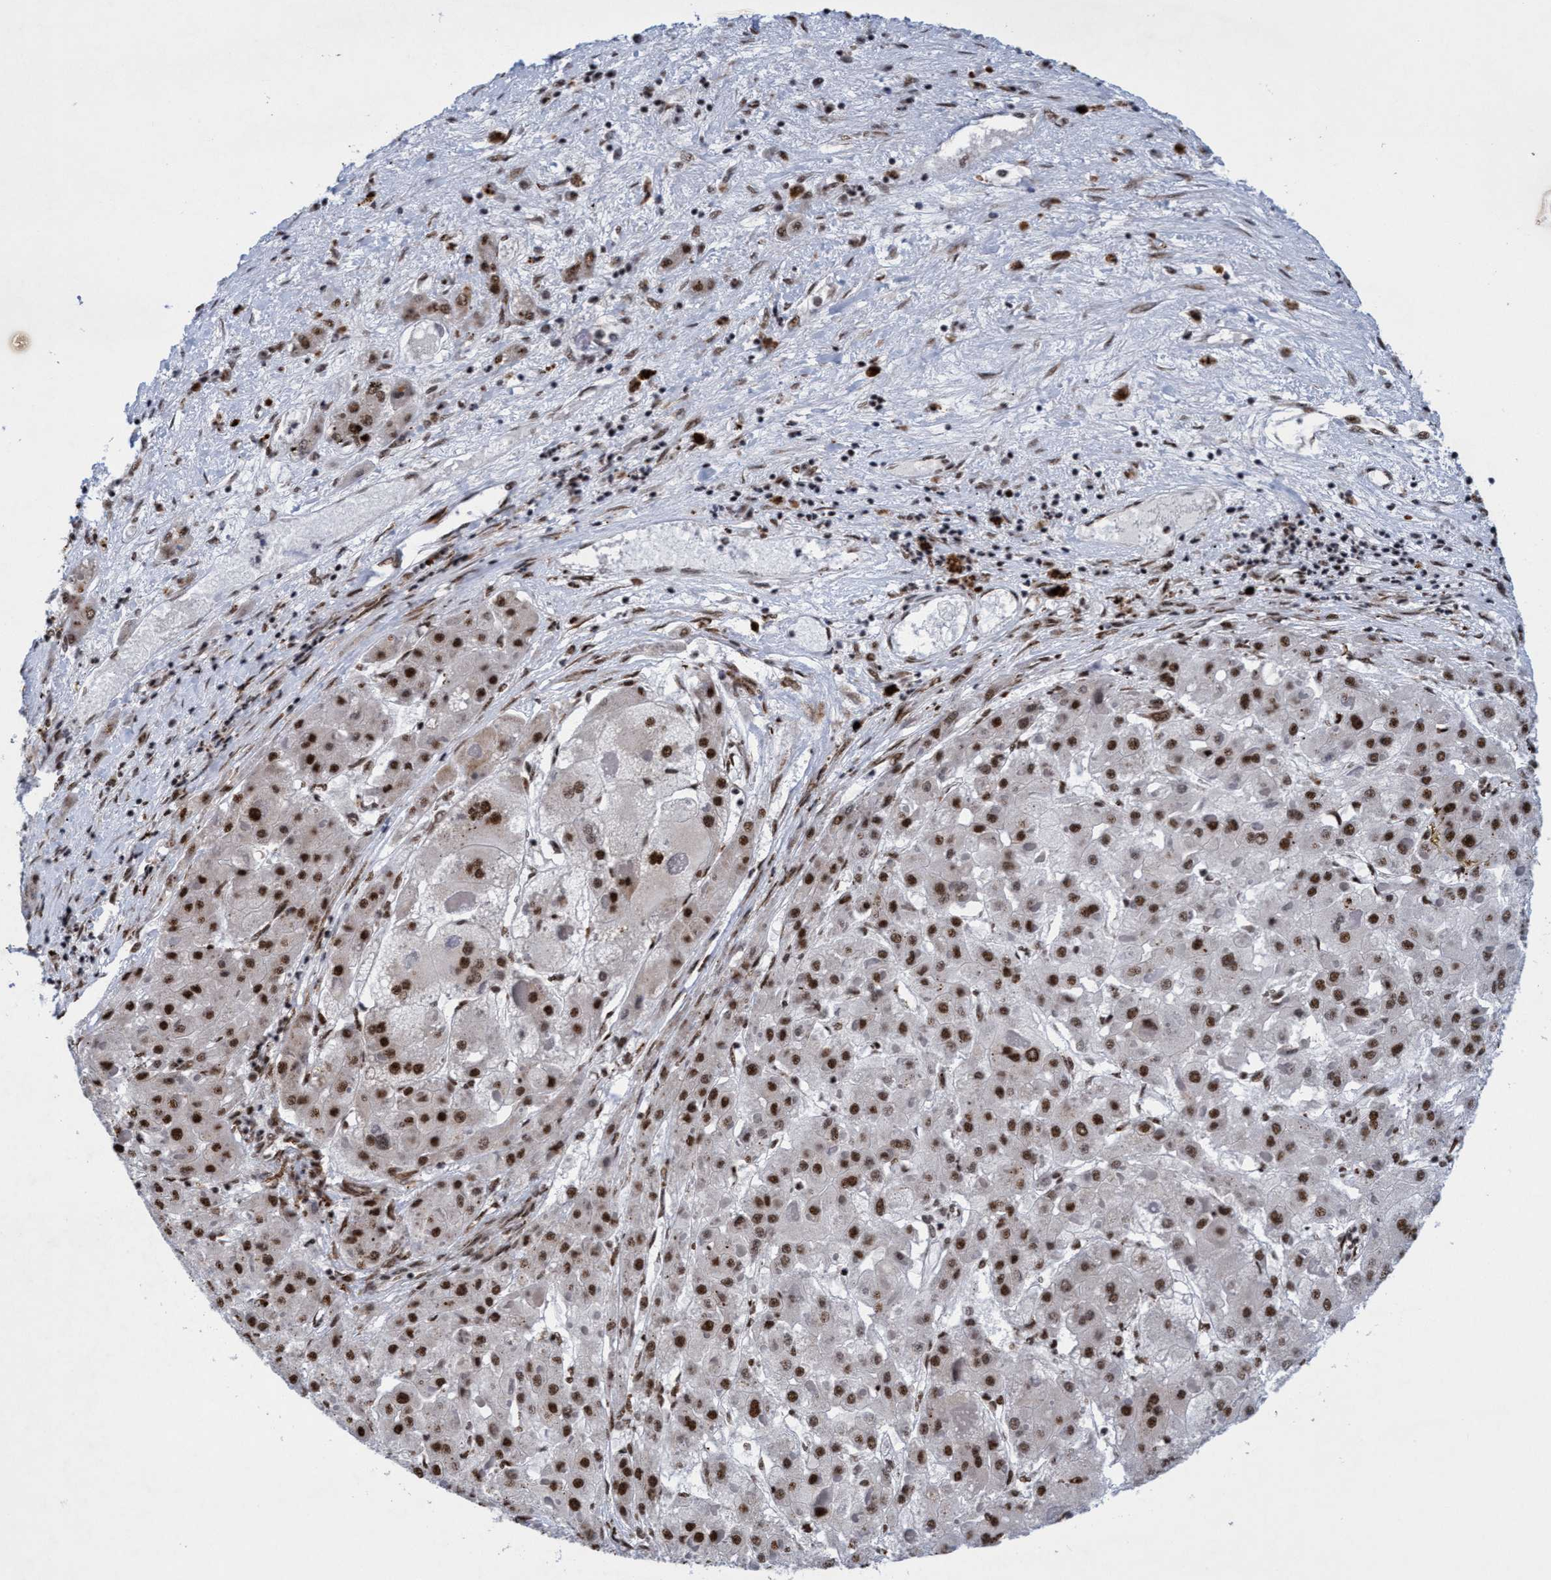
{"staining": {"intensity": "strong", "quantity": ">75%", "location": "nuclear"}, "tissue": "liver cancer", "cell_type": "Tumor cells", "image_type": "cancer", "snomed": [{"axis": "morphology", "description": "Carcinoma, Hepatocellular, NOS"}, {"axis": "topography", "description": "Liver"}], "caption": "This photomicrograph reveals liver cancer (hepatocellular carcinoma) stained with immunohistochemistry (IHC) to label a protein in brown. The nuclear of tumor cells show strong positivity for the protein. Nuclei are counter-stained blue.", "gene": "GLT6D1", "patient": {"sex": "female", "age": 73}}